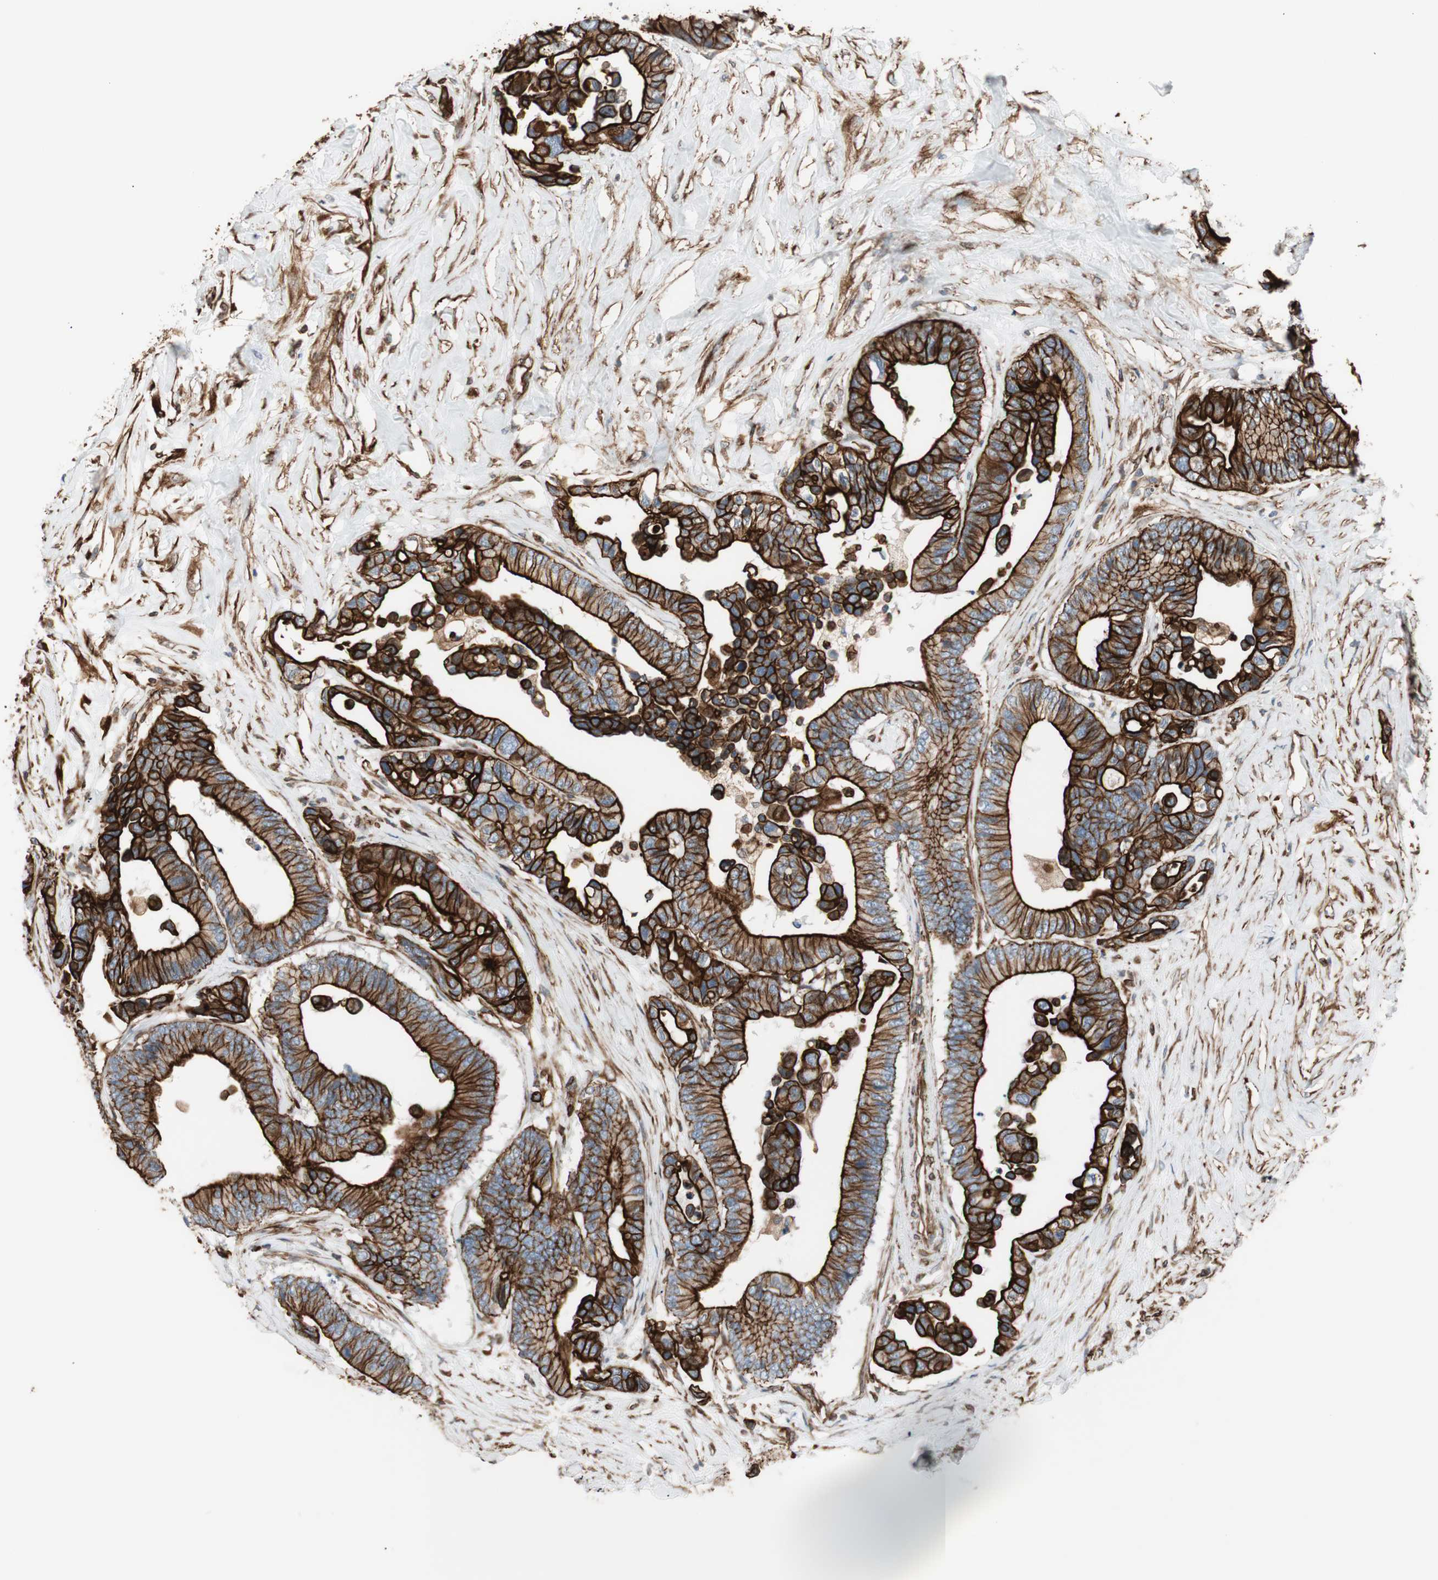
{"staining": {"intensity": "strong", "quantity": ">75%", "location": "cytoplasmic/membranous"}, "tissue": "colorectal cancer", "cell_type": "Tumor cells", "image_type": "cancer", "snomed": [{"axis": "morphology", "description": "Normal tissue, NOS"}, {"axis": "morphology", "description": "Adenocarcinoma, NOS"}, {"axis": "topography", "description": "Colon"}], "caption": "Human colorectal adenocarcinoma stained with a brown dye shows strong cytoplasmic/membranous positive staining in about >75% of tumor cells.", "gene": "TCTA", "patient": {"sex": "male", "age": 82}}